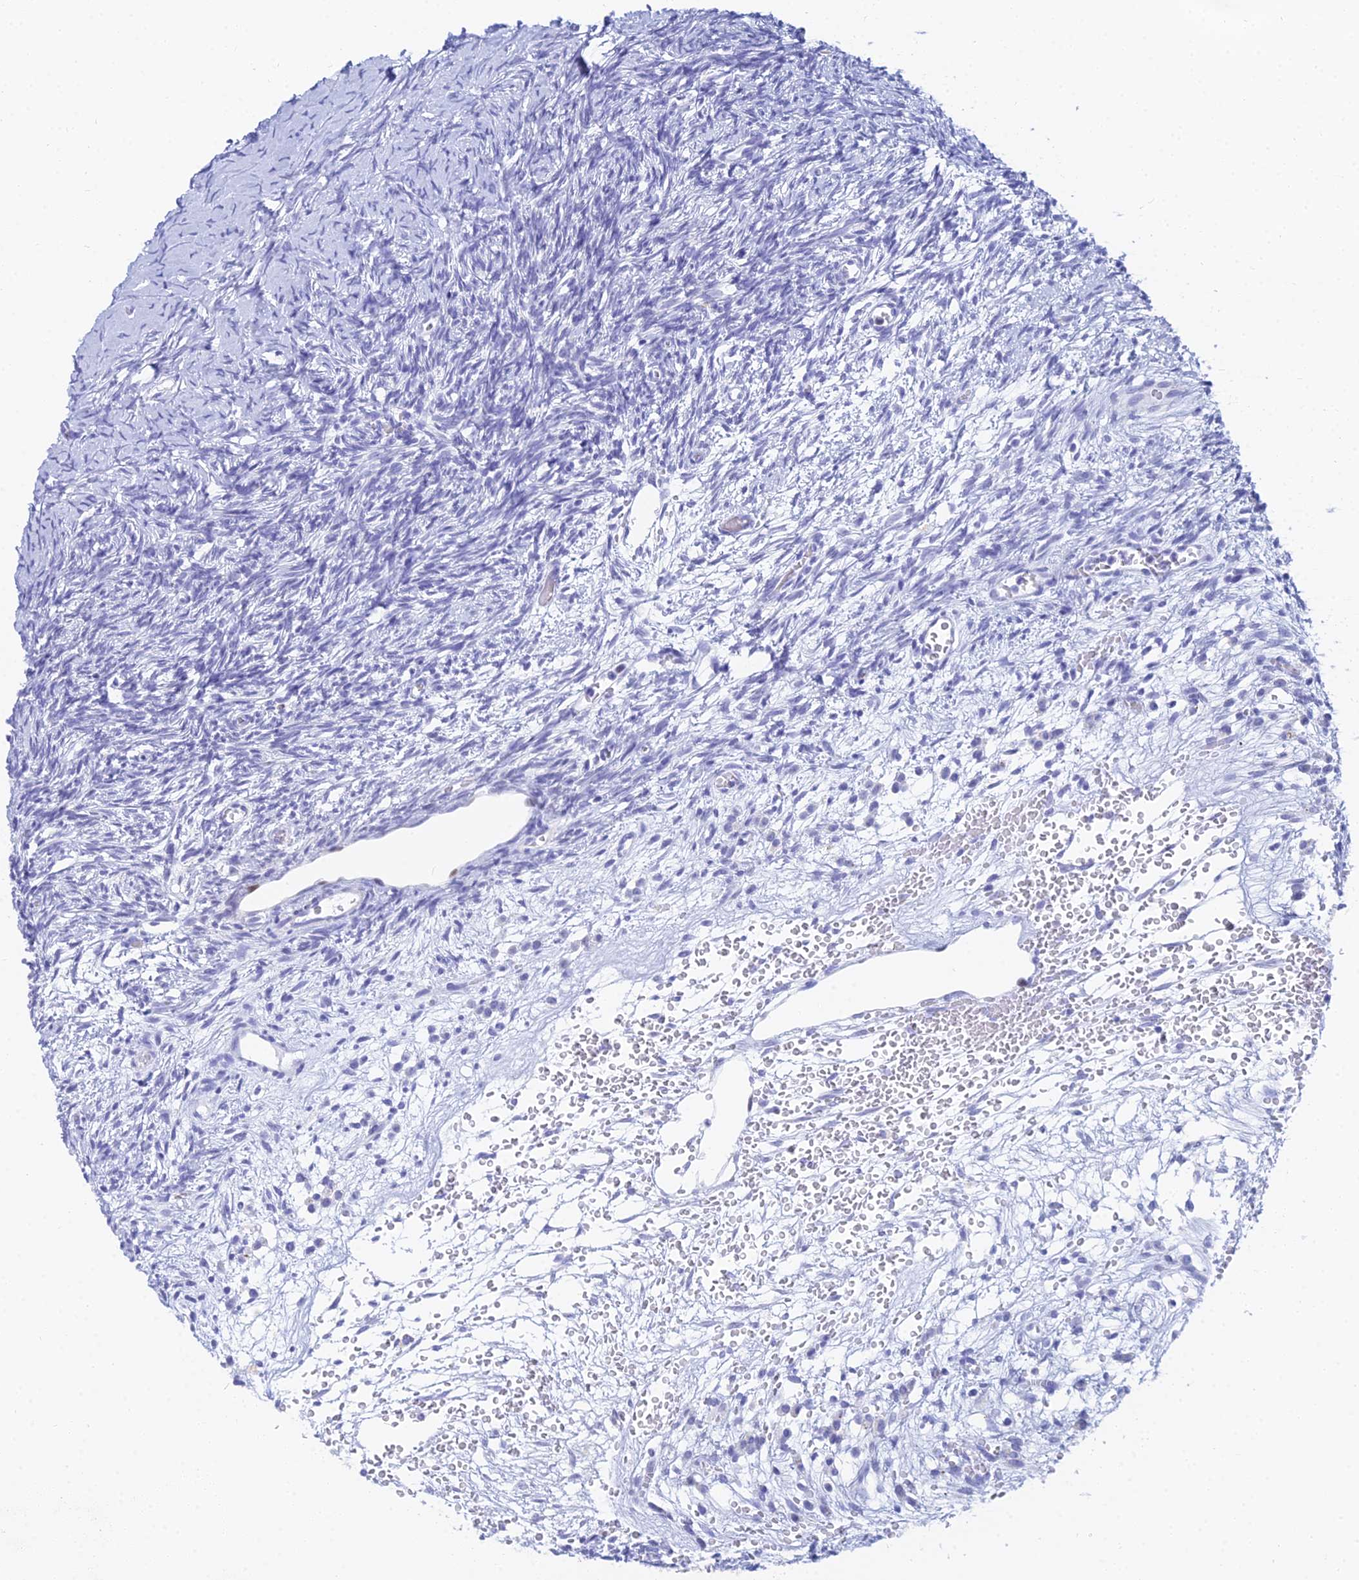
{"staining": {"intensity": "moderate", "quantity": ">75%", "location": "nuclear"}, "tissue": "ovary", "cell_type": "Follicle cells", "image_type": "normal", "snomed": [{"axis": "morphology", "description": "Normal tissue, NOS"}, {"axis": "topography", "description": "Ovary"}], "caption": "Immunohistochemical staining of normal human ovary shows moderate nuclear protein staining in about >75% of follicle cells. Ihc stains the protein of interest in brown and the nuclei are stained blue.", "gene": "MCM2", "patient": {"sex": "female", "age": 39}}